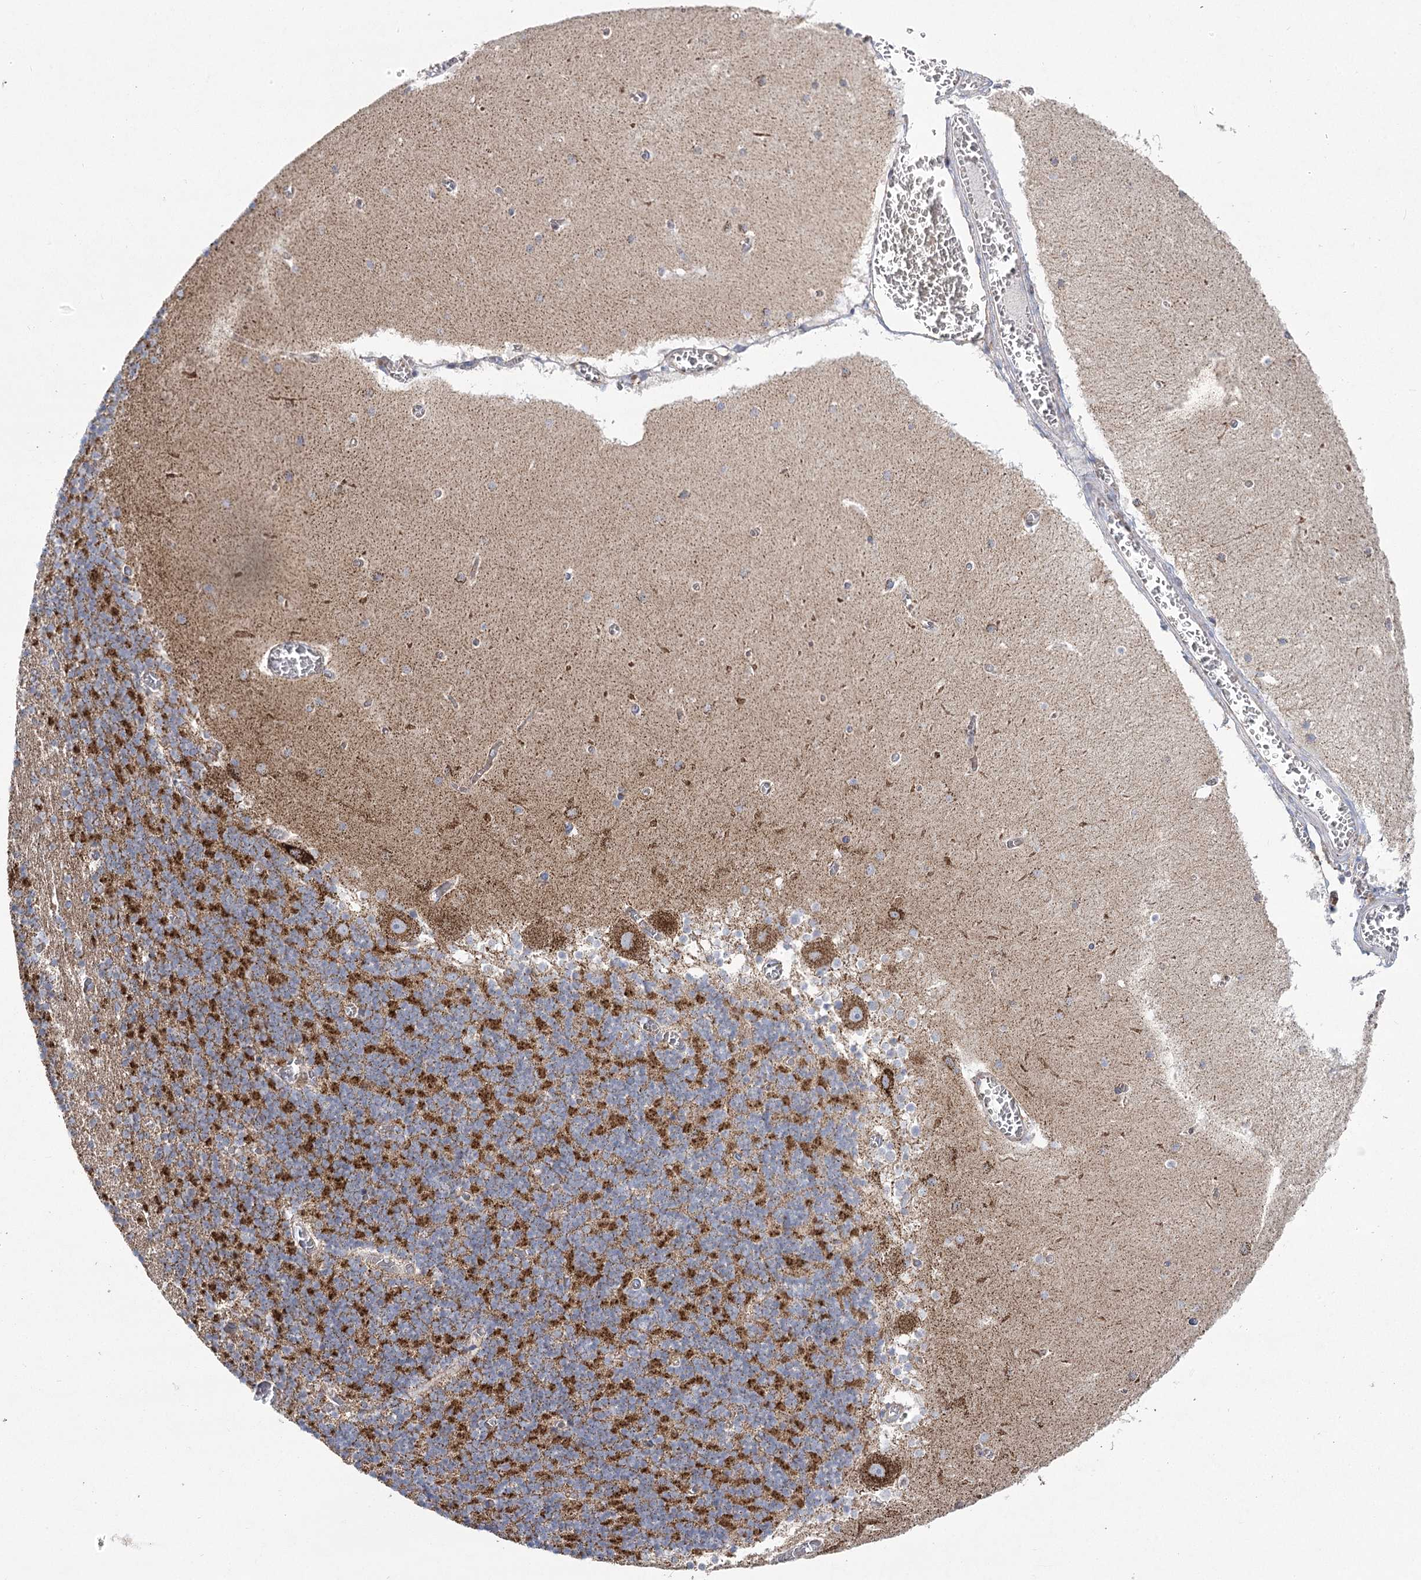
{"staining": {"intensity": "moderate", "quantity": "25%-75%", "location": "cytoplasmic/membranous"}, "tissue": "cerebellum", "cell_type": "Cells in granular layer", "image_type": "normal", "snomed": [{"axis": "morphology", "description": "Normal tissue, NOS"}, {"axis": "topography", "description": "Cerebellum"}], "caption": "Immunohistochemistry (IHC) (DAB (3,3'-diaminobenzidine)) staining of benign human cerebellum exhibits moderate cytoplasmic/membranous protein expression in approximately 25%-75% of cells in granular layer. (DAB (3,3'-diaminobenzidine) IHC, brown staining for protein, blue staining for nuclei).", "gene": "SNX7", "patient": {"sex": "female", "age": 28}}